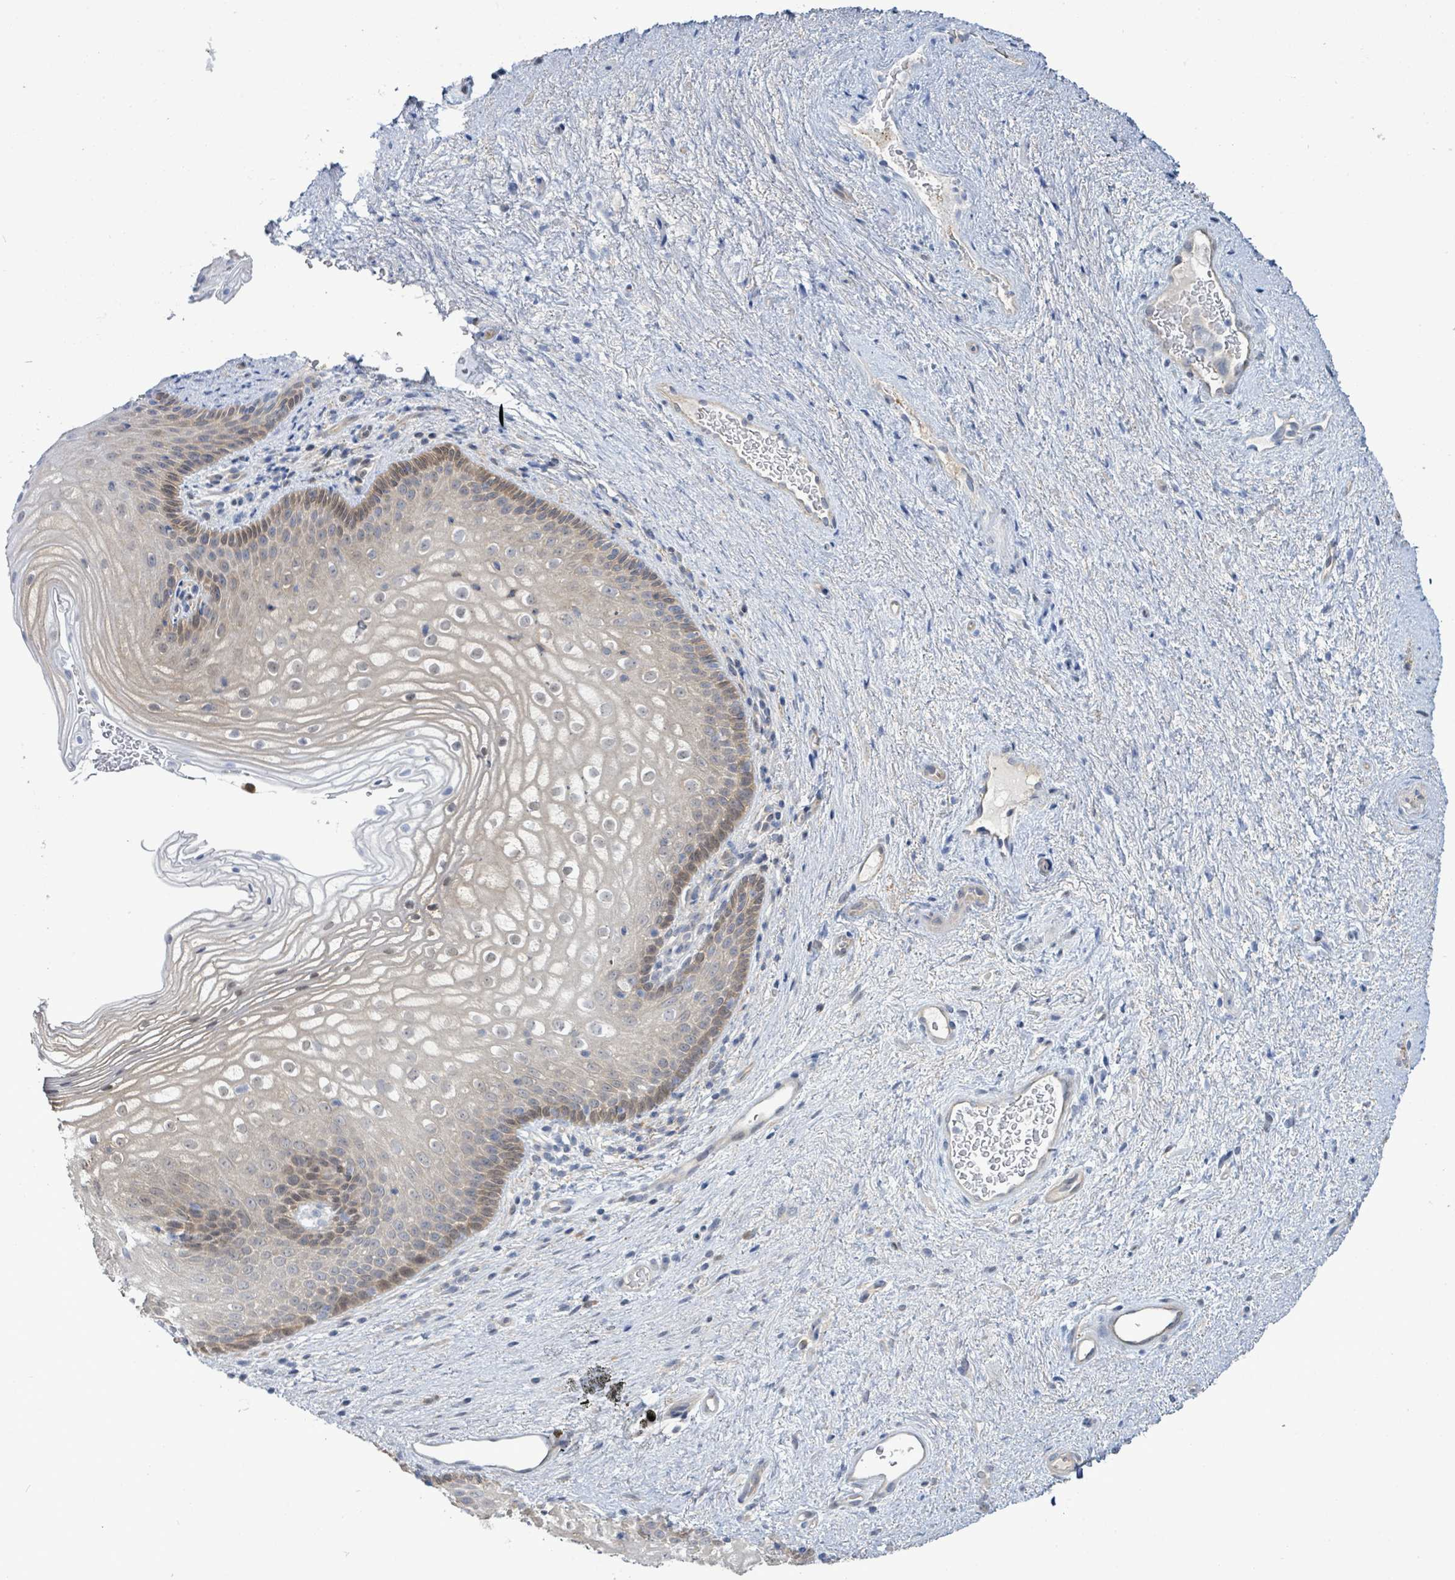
{"staining": {"intensity": "negative", "quantity": "none", "location": "none"}, "tissue": "vagina", "cell_type": "Squamous epithelial cells", "image_type": "normal", "snomed": [{"axis": "morphology", "description": "Normal tissue, NOS"}, {"axis": "topography", "description": "Vagina"}], "caption": "Vagina was stained to show a protein in brown. There is no significant staining in squamous epithelial cells. Nuclei are stained in blue.", "gene": "PGAM1", "patient": {"sex": "female", "age": 47}}